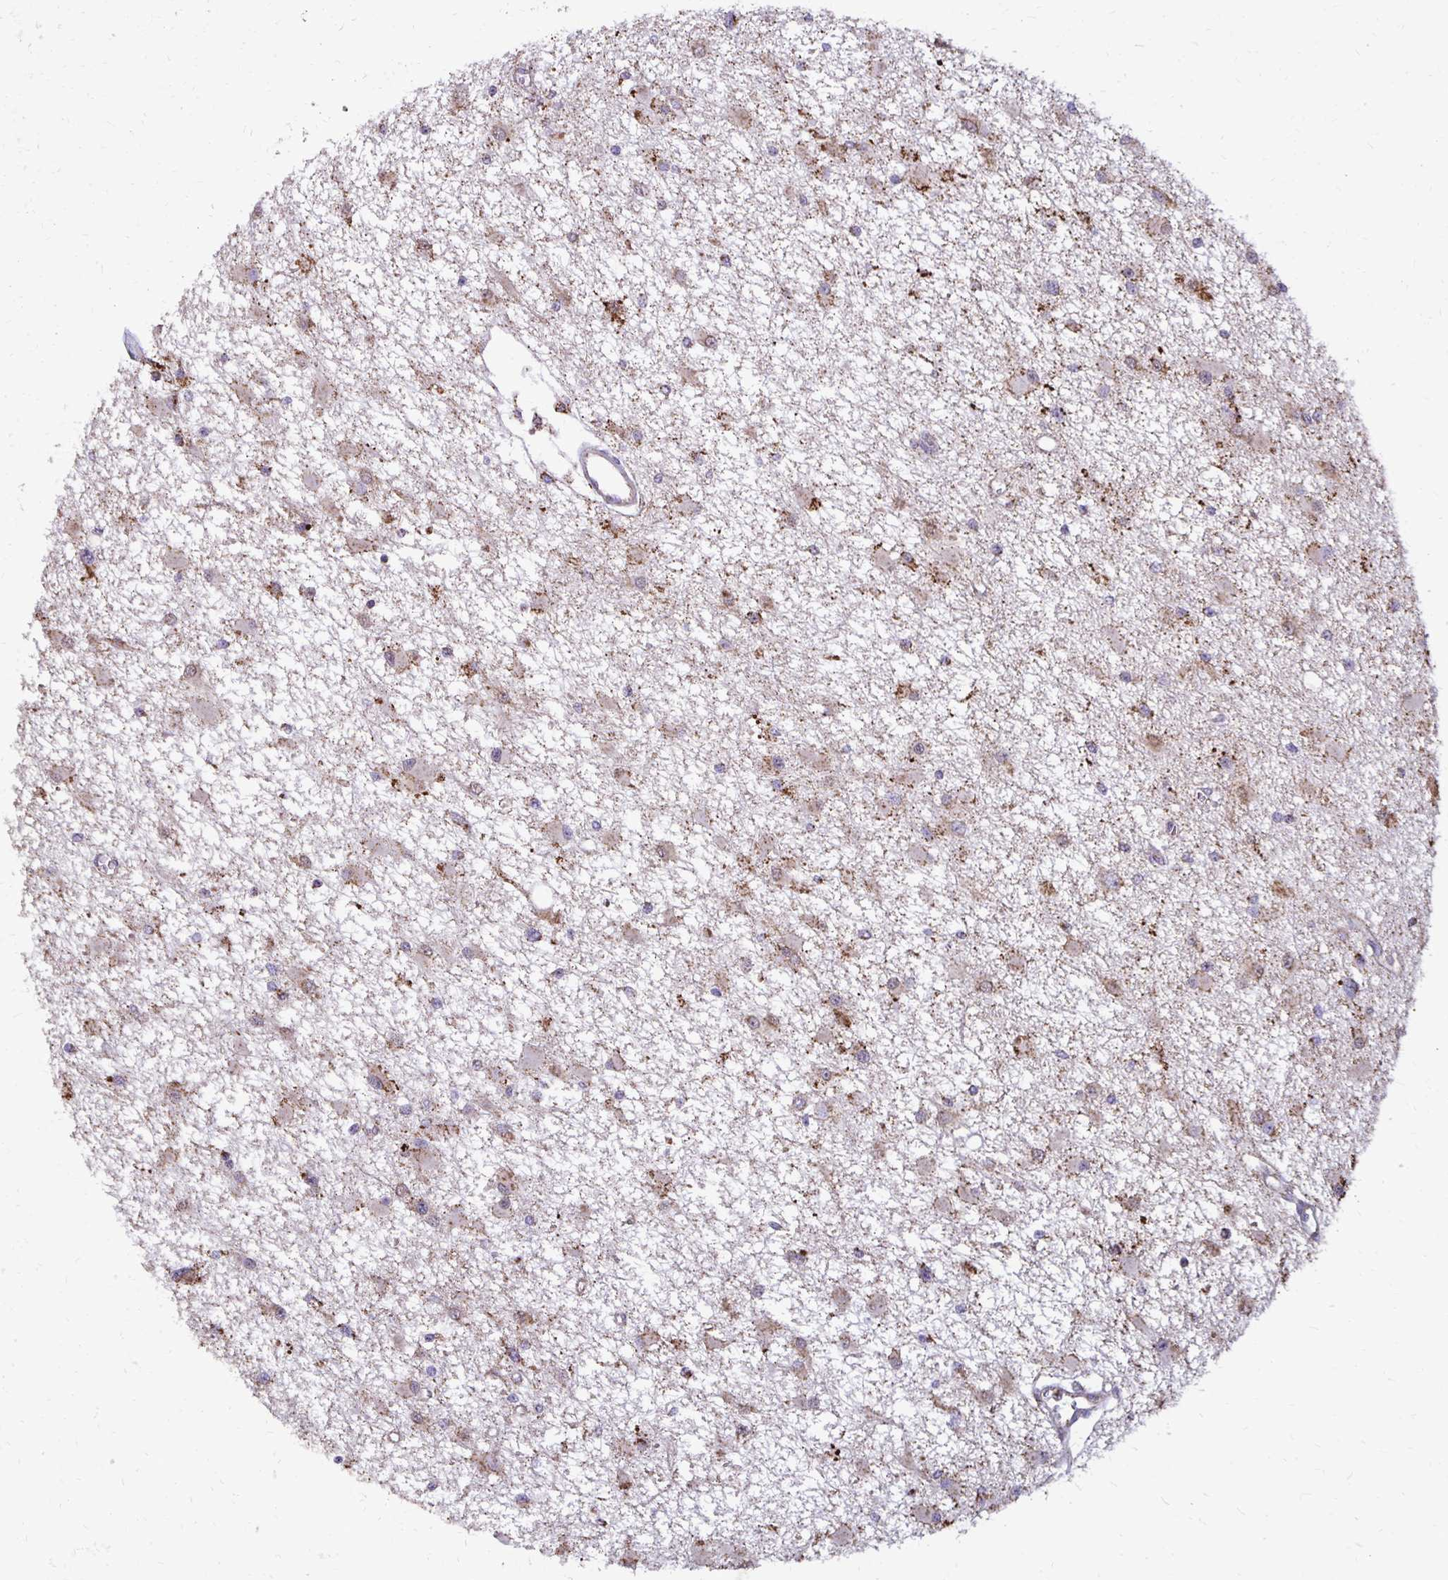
{"staining": {"intensity": "moderate", "quantity": ">75%", "location": "cytoplasmic/membranous"}, "tissue": "glioma", "cell_type": "Tumor cells", "image_type": "cancer", "snomed": [{"axis": "morphology", "description": "Glioma, malignant, High grade"}, {"axis": "topography", "description": "Brain"}], "caption": "Malignant glioma (high-grade) stained with a brown dye displays moderate cytoplasmic/membranous positive expression in approximately >75% of tumor cells.", "gene": "IER3", "patient": {"sex": "male", "age": 54}}